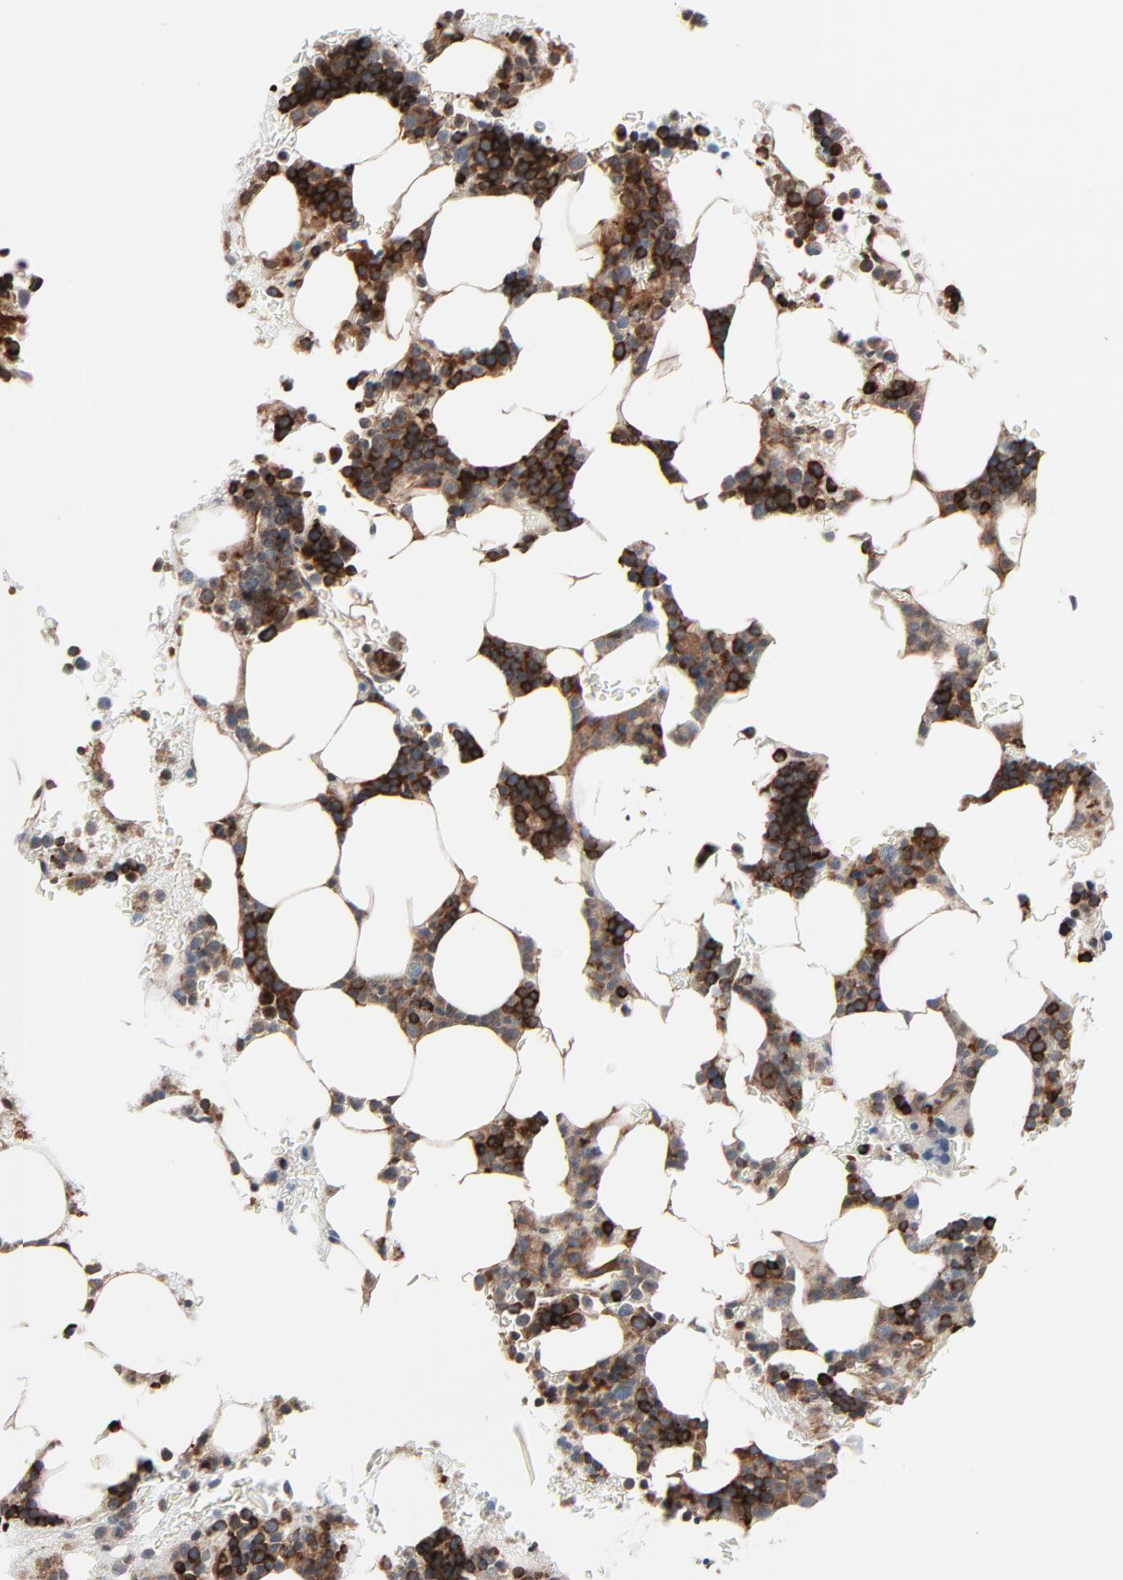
{"staining": {"intensity": "strong", "quantity": "25%-75%", "location": "cytoplasmic/membranous"}, "tissue": "bone marrow", "cell_type": "Hematopoietic cells", "image_type": "normal", "snomed": [{"axis": "morphology", "description": "Normal tissue, NOS"}, {"axis": "topography", "description": "Bone marrow"}], "caption": "Immunohistochemical staining of normal bone marrow exhibits high levels of strong cytoplasmic/membranous expression in about 25%-75% of hematopoietic cells. Using DAB (brown) and hematoxylin (blue) stains, captured at high magnification using brightfield microscopy.", "gene": "OPTN", "patient": {"sex": "male", "age": 78}}